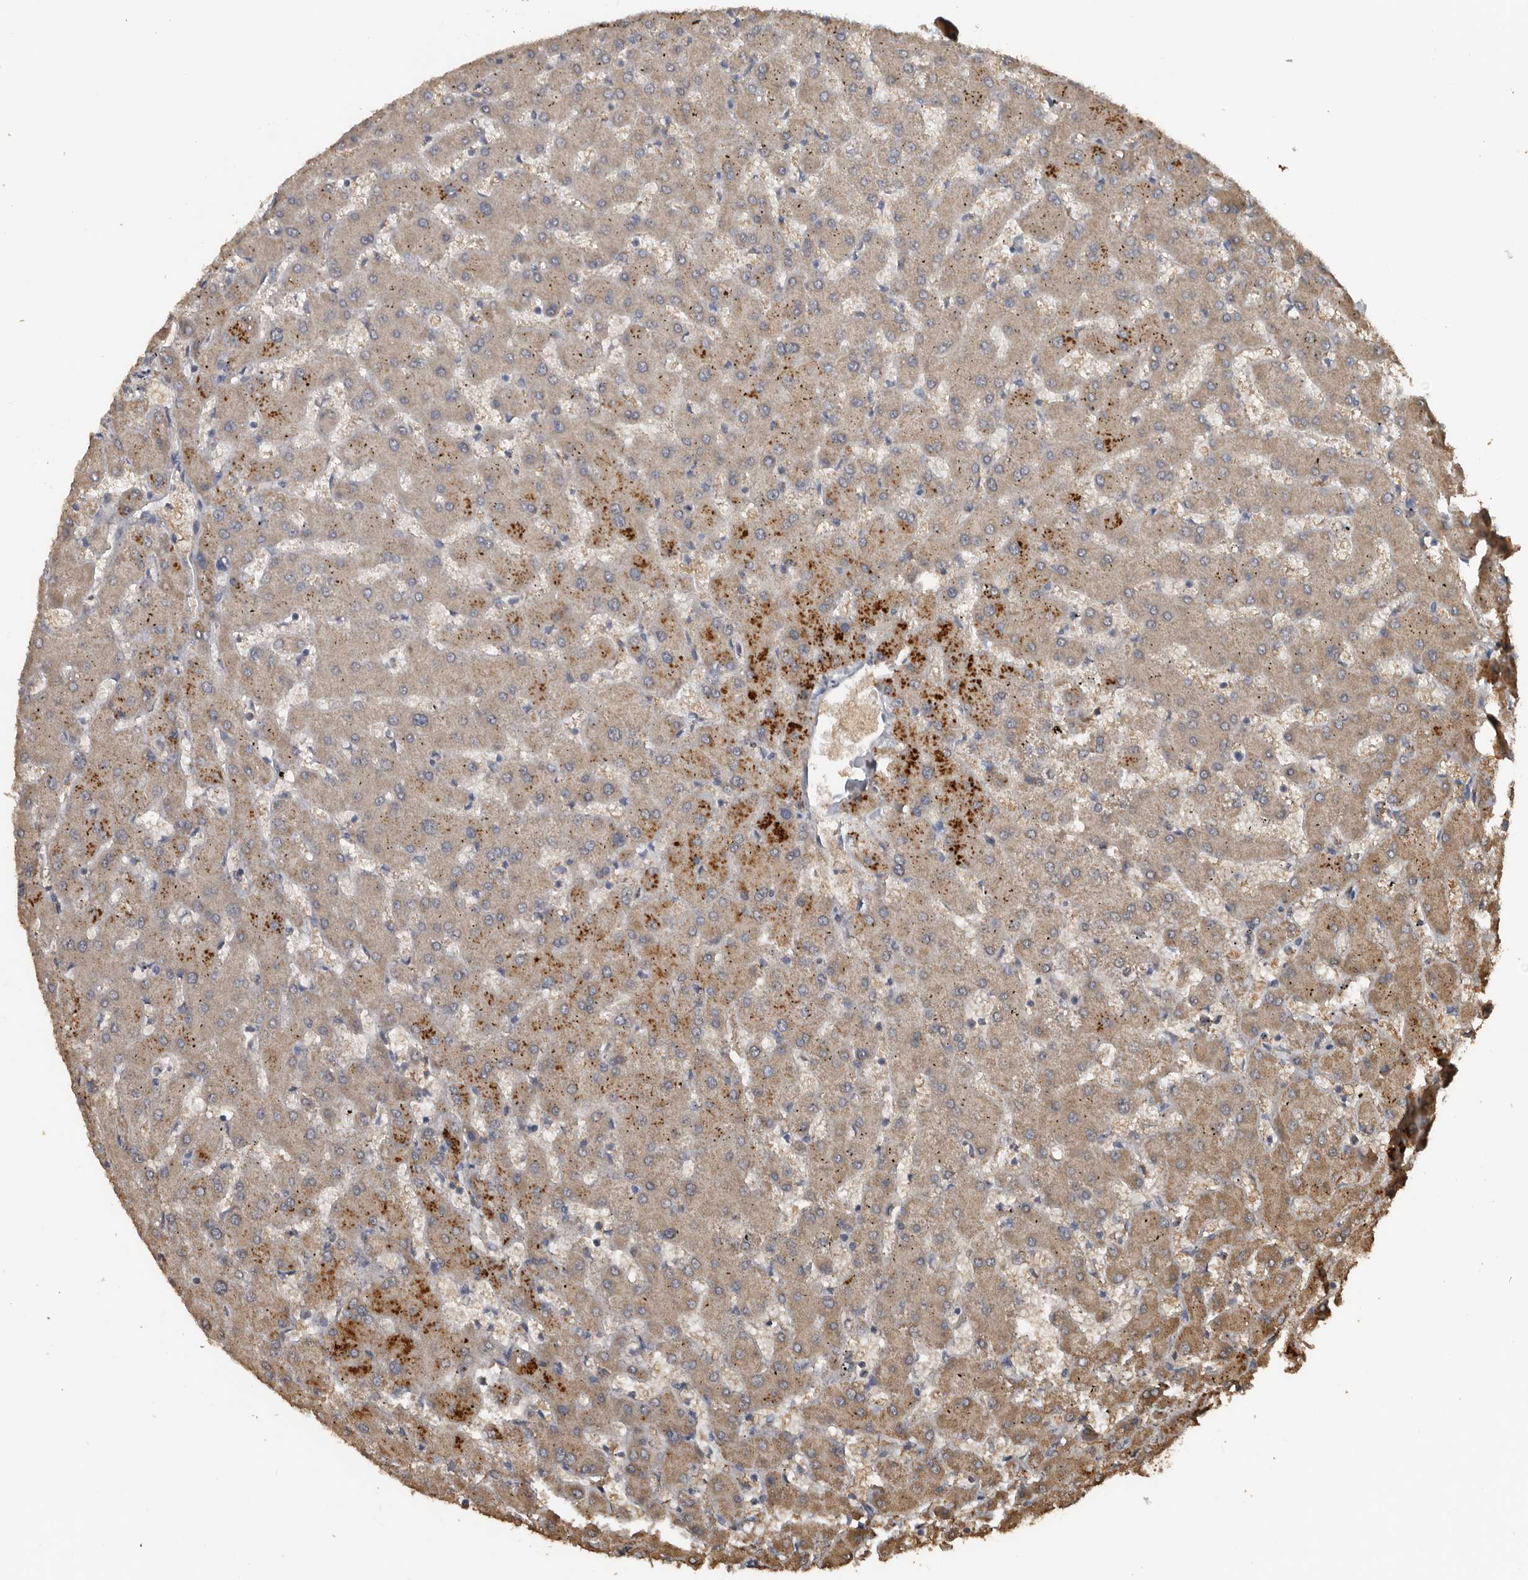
{"staining": {"intensity": "weak", "quantity": "<25%", "location": "cytoplasmic/membranous"}, "tissue": "liver", "cell_type": "Cholangiocytes", "image_type": "normal", "snomed": [{"axis": "morphology", "description": "Normal tissue, NOS"}, {"axis": "topography", "description": "Liver"}], "caption": "Immunohistochemistry (IHC) photomicrograph of normal human liver stained for a protein (brown), which exhibits no positivity in cholangiocytes. (DAB (3,3'-diaminobenzidine) immunohistochemistry (IHC), high magnification).", "gene": "HYAL4", "patient": {"sex": "female", "age": 63}}